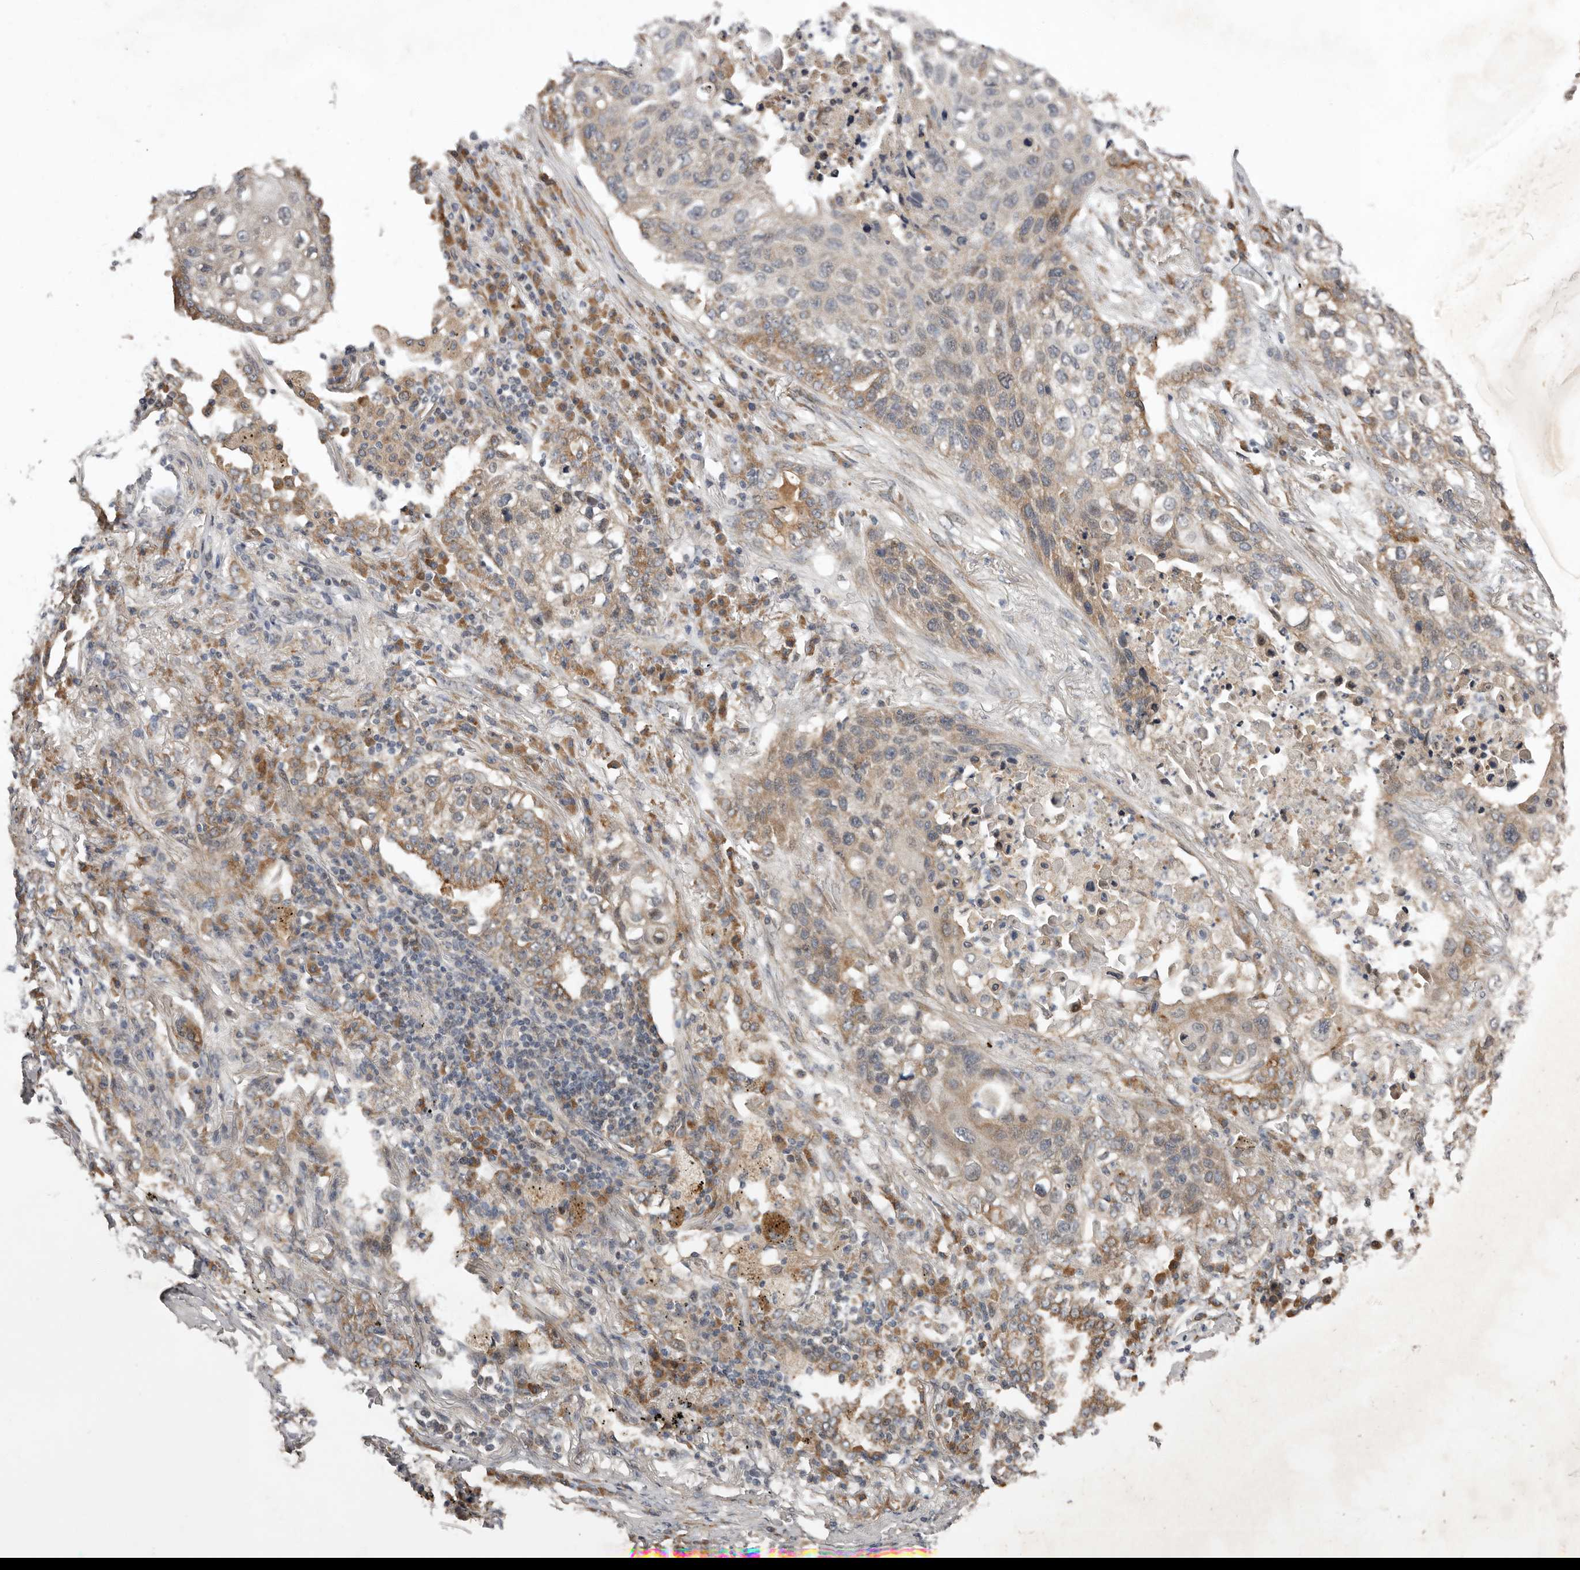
{"staining": {"intensity": "weak", "quantity": "25%-75%", "location": "cytoplasmic/membranous"}, "tissue": "lung cancer", "cell_type": "Tumor cells", "image_type": "cancer", "snomed": [{"axis": "morphology", "description": "Squamous cell carcinoma, NOS"}, {"axis": "topography", "description": "Lung"}], "caption": "Tumor cells reveal low levels of weak cytoplasmic/membranous positivity in approximately 25%-75% of cells in human lung cancer (squamous cell carcinoma). (DAB IHC with brightfield microscopy, high magnification).", "gene": "CHML", "patient": {"sex": "female", "age": 63}}